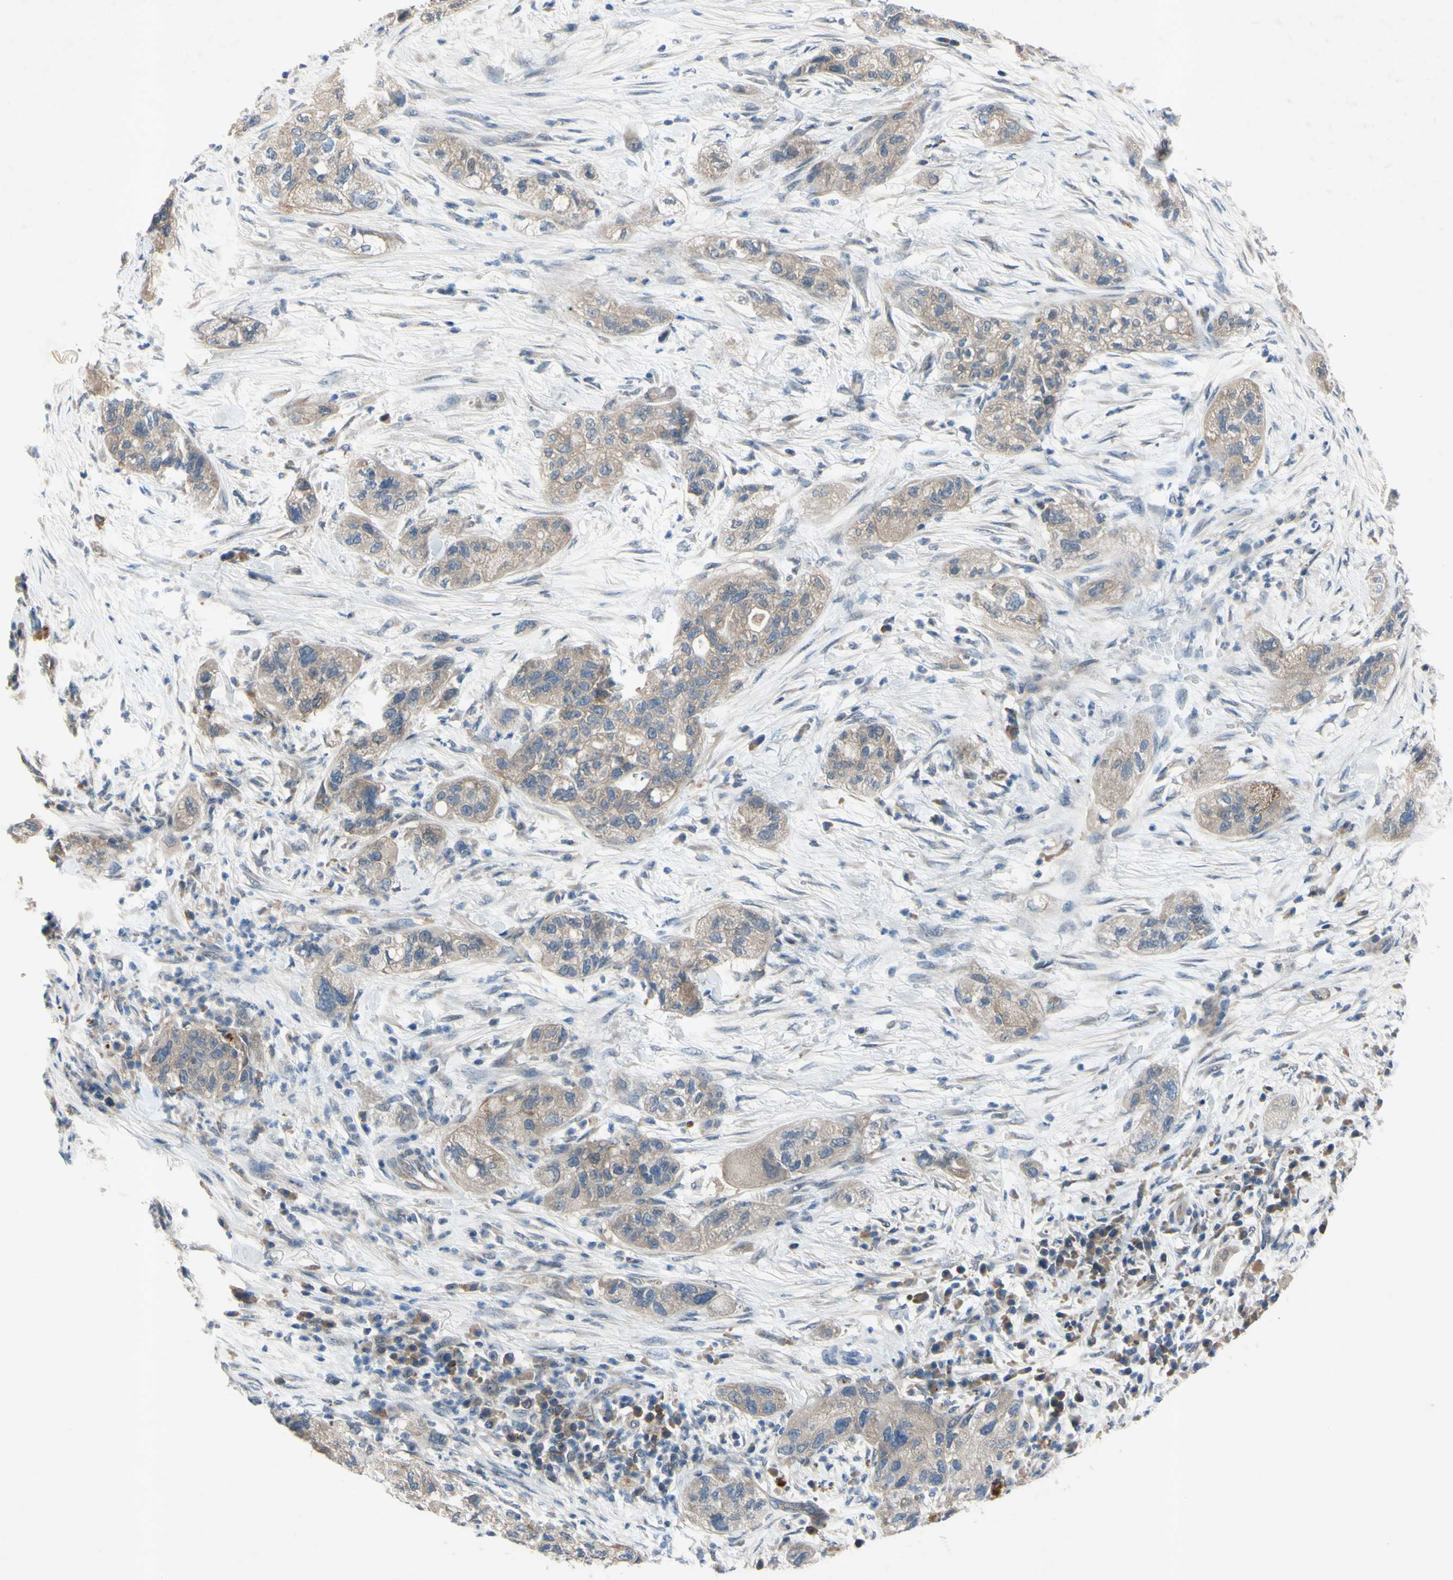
{"staining": {"intensity": "weak", "quantity": ">75%", "location": "cytoplasmic/membranous"}, "tissue": "pancreatic cancer", "cell_type": "Tumor cells", "image_type": "cancer", "snomed": [{"axis": "morphology", "description": "Adenocarcinoma, NOS"}, {"axis": "topography", "description": "Pancreas"}], "caption": "Brown immunohistochemical staining in pancreatic adenocarcinoma demonstrates weak cytoplasmic/membranous positivity in about >75% of tumor cells. (DAB (3,3'-diaminobenzidine) = brown stain, brightfield microscopy at high magnification).", "gene": "HILPDA", "patient": {"sex": "female", "age": 78}}